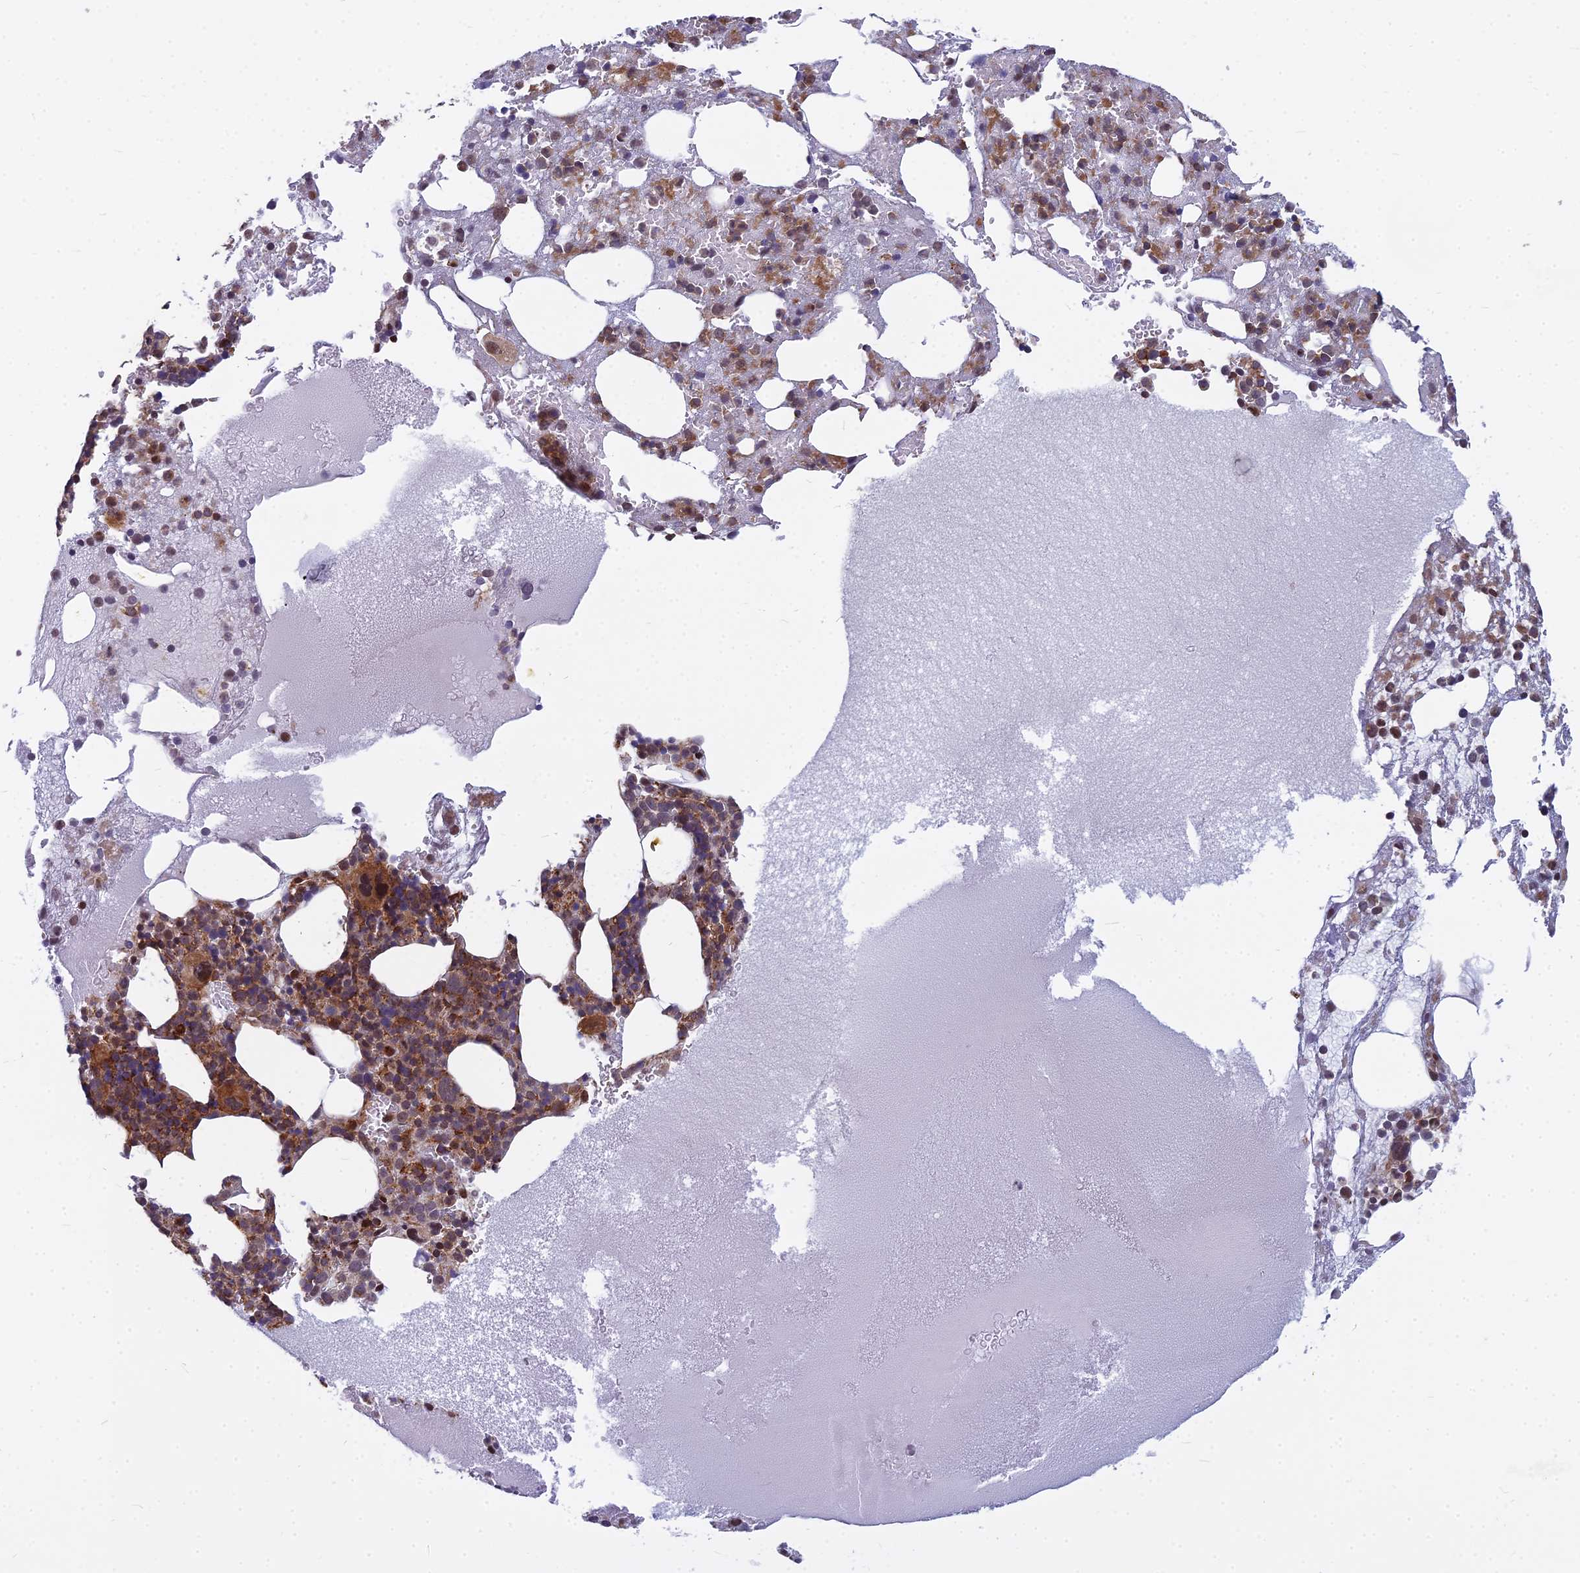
{"staining": {"intensity": "moderate", "quantity": ">75%", "location": "cytoplasmic/membranous,nuclear"}, "tissue": "bone marrow", "cell_type": "Hematopoietic cells", "image_type": "normal", "snomed": [{"axis": "morphology", "description": "Normal tissue, NOS"}, {"axis": "topography", "description": "Bone marrow"}], "caption": "An image of bone marrow stained for a protein displays moderate cytoplasmic/membranous,nuclear brown staining in hematopoietic cells.", "gene": "COMMD2", "patient": {"sex": "male", "age": 61}}